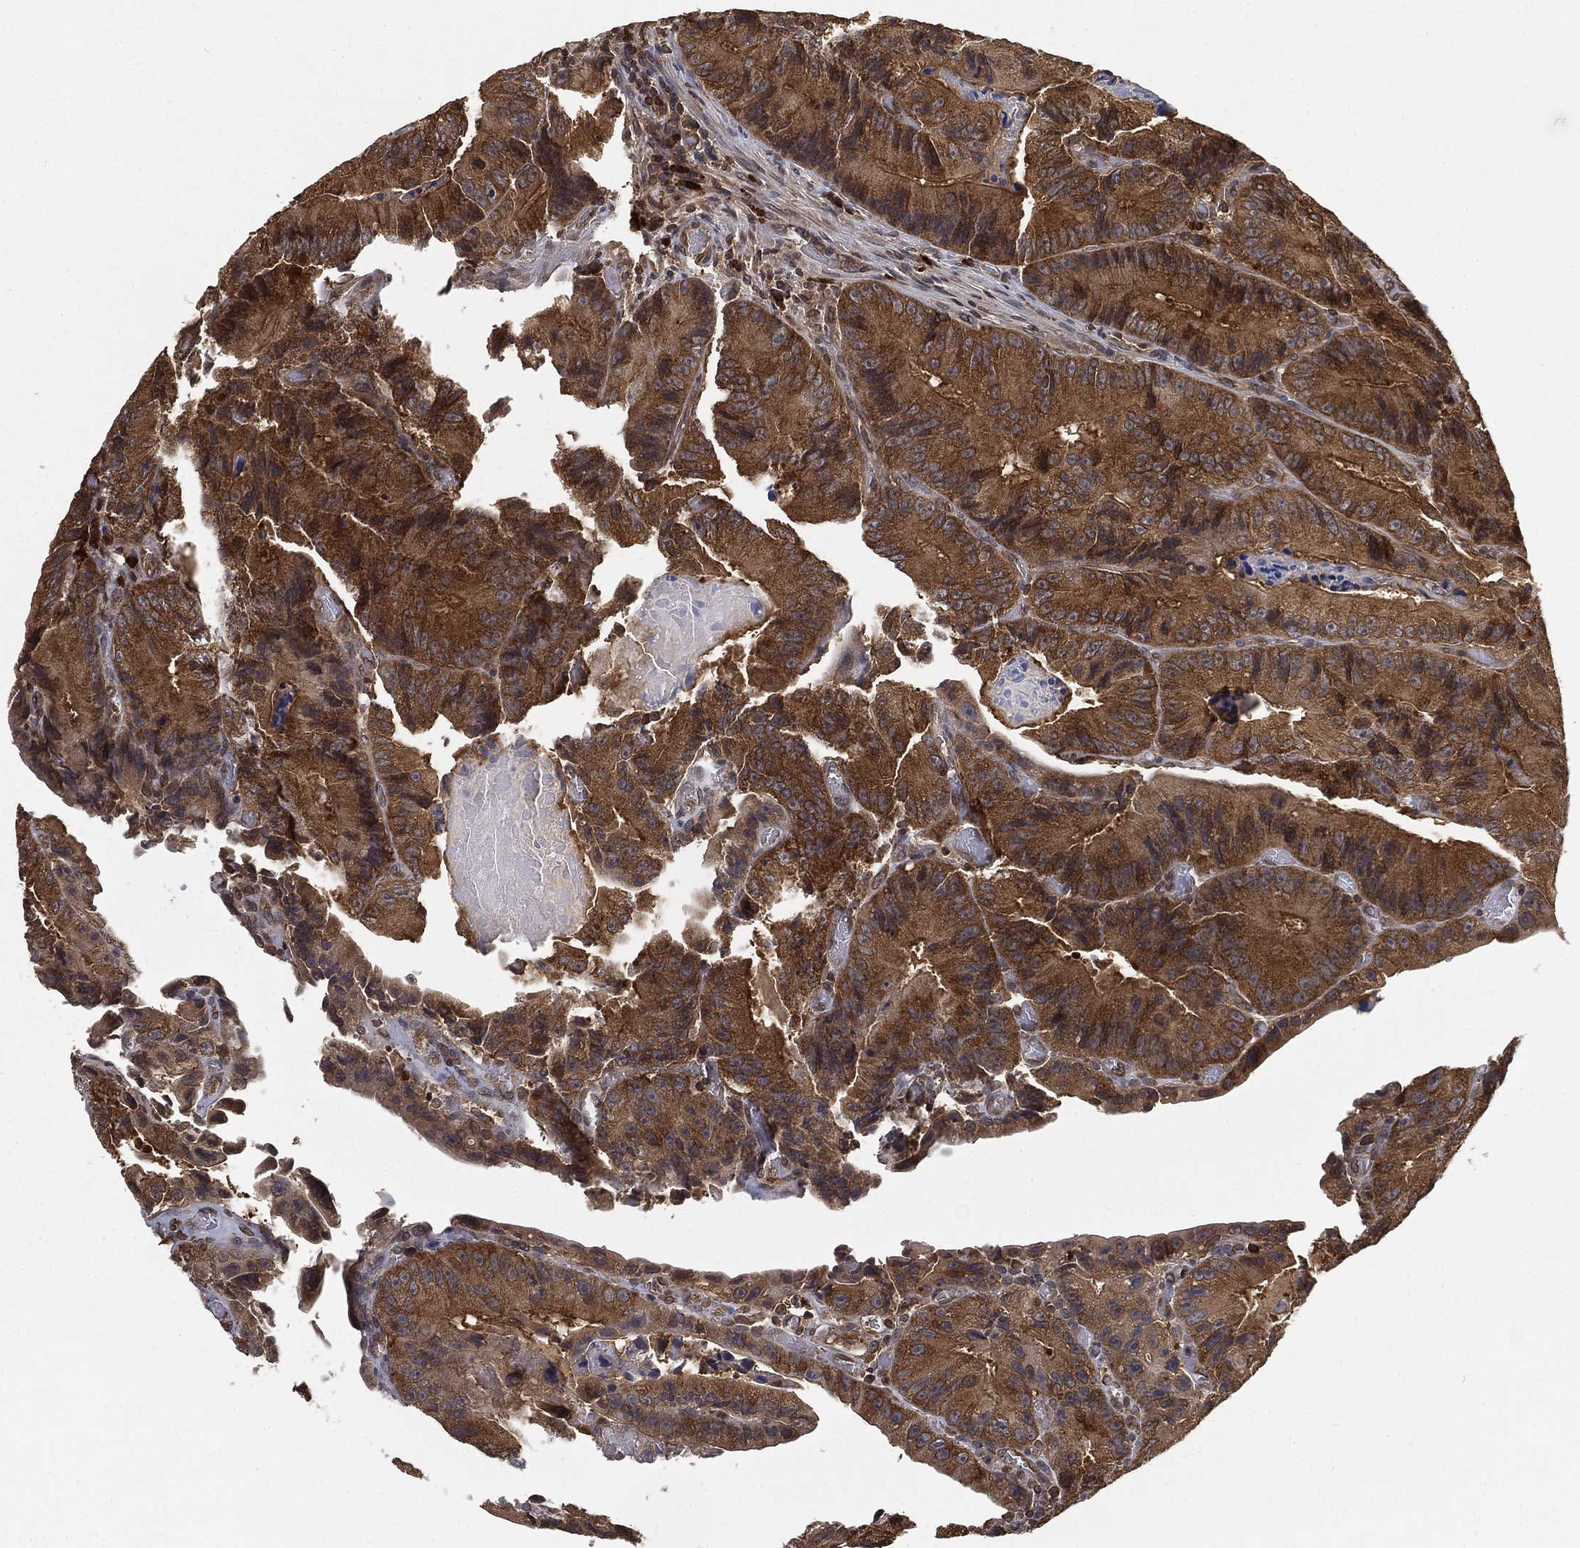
{"staining": {"intensity": "strong", "quantity": ">75%", "location": "cytoplasmic/membranous"}, "tissue": "colorectal cancer", "cell_type": "Tumor cells", "image_type": "cancer", "snomed": [{"axis": "morphology", "description": "Adenocarcinoma, NOS"}, {"axis": "topography", "description": "Colon"}], "caption": "Colorectal cancer (adenocarcinoma) stained with a protein marker demonstrates strong staining in tumor cells.", "gene": "UBA5", "patient": {"sex": "female", "age": 86}}